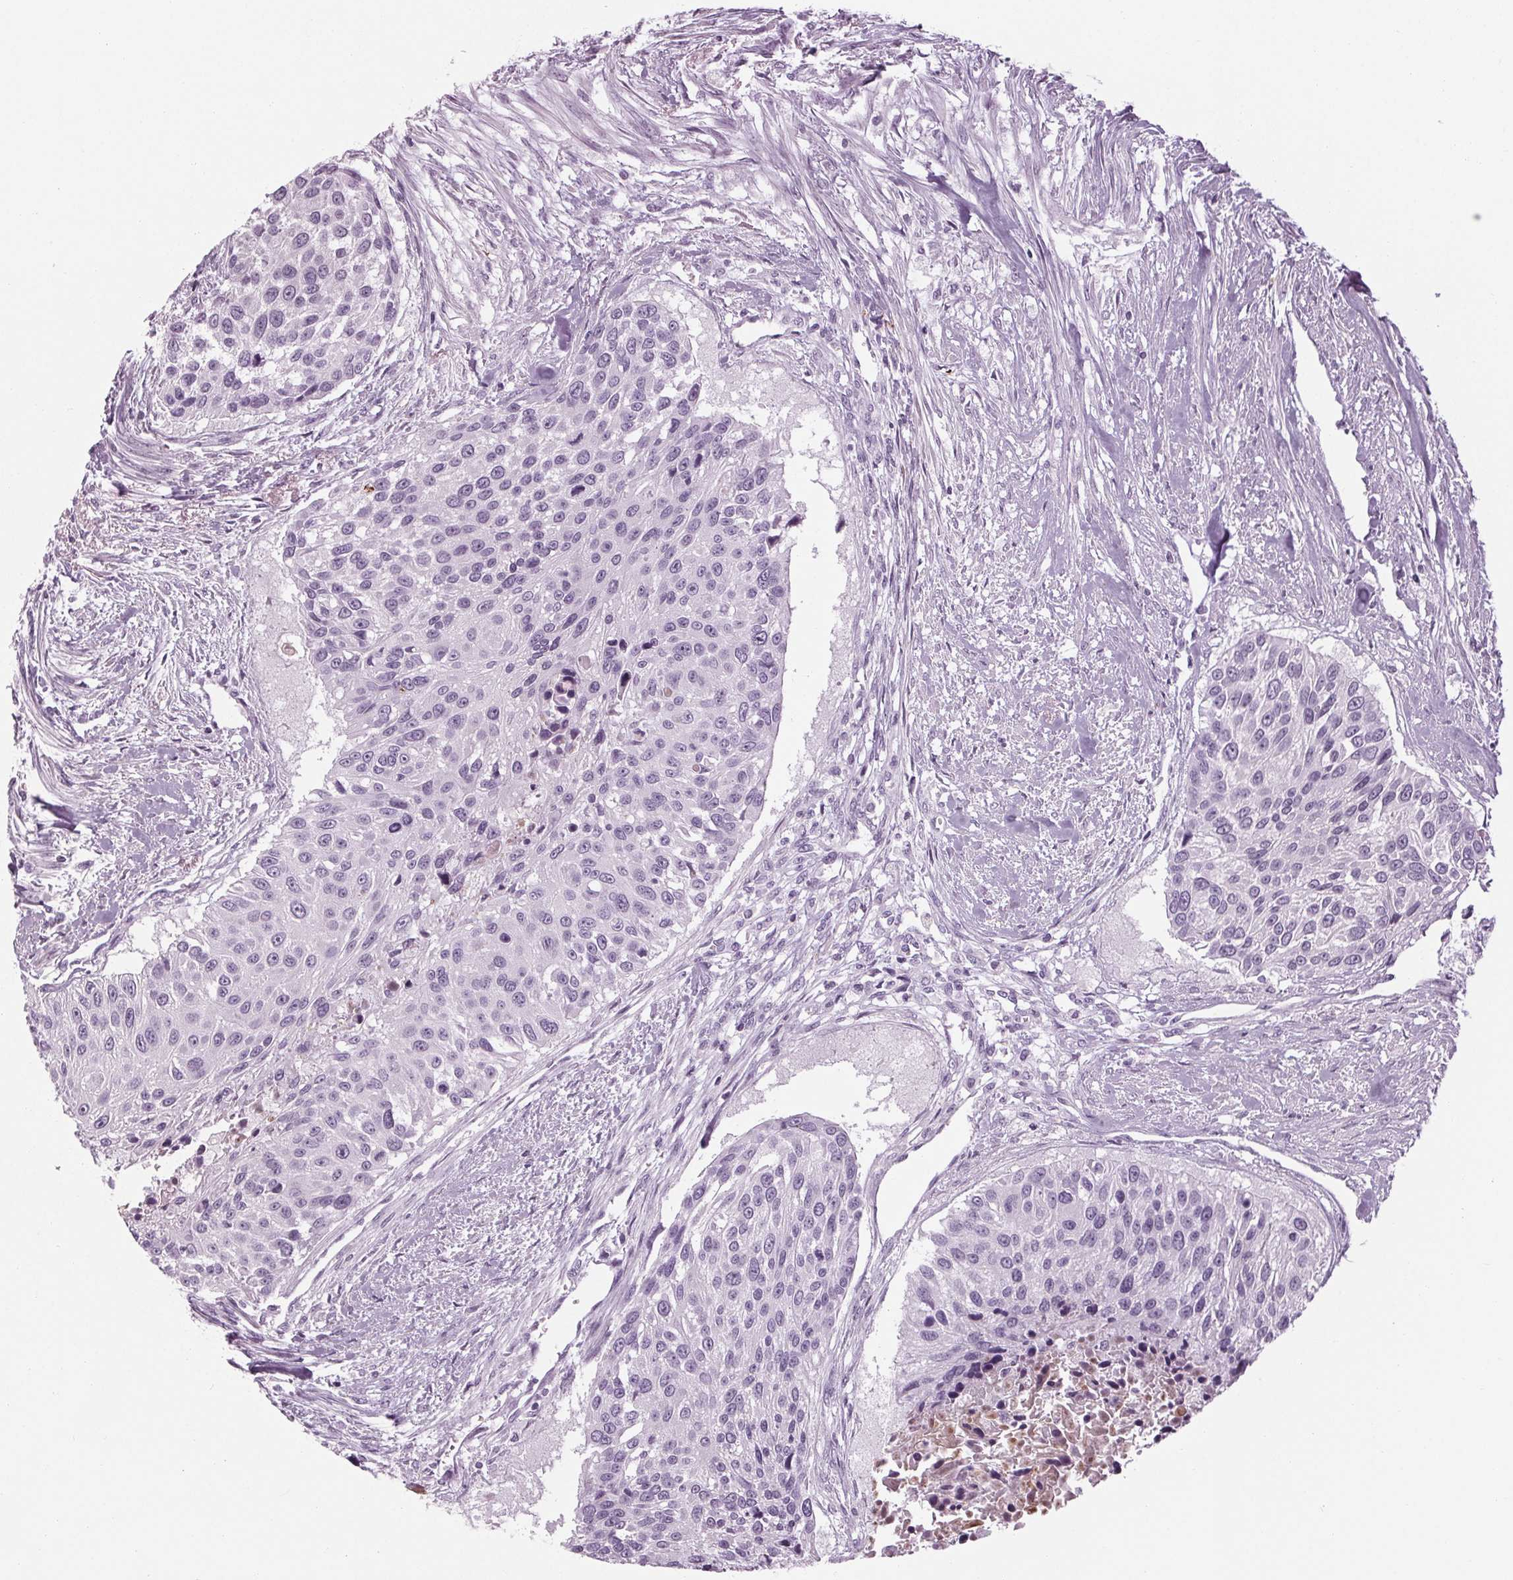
{"staining": {"intensity": "negative", "quantity": "none", "location": "none"}, "tissue": "urothelial cancer", "cell_type": "Tumor cells", "image_type": "cancer", "snomed": [{"axis": "morphology", "description": "Urothelial carcinoma, NOS"}, {"axis": "topography", "description": "Urinary bladder"}], "caption": "High power microscopy image of an IHC histopathology image of transitional cell carcinoma, revealing no significant staining in tumor cells. The staining was performed using DAB (3,3'-diaminobenzidine) to visualize the protein expression in brown, while the nuclei were stained in blue with hematoxylin (Magnification: 20x).", "gene": "CYP3A43", "patient": {"sex": "male", "age": 55}}